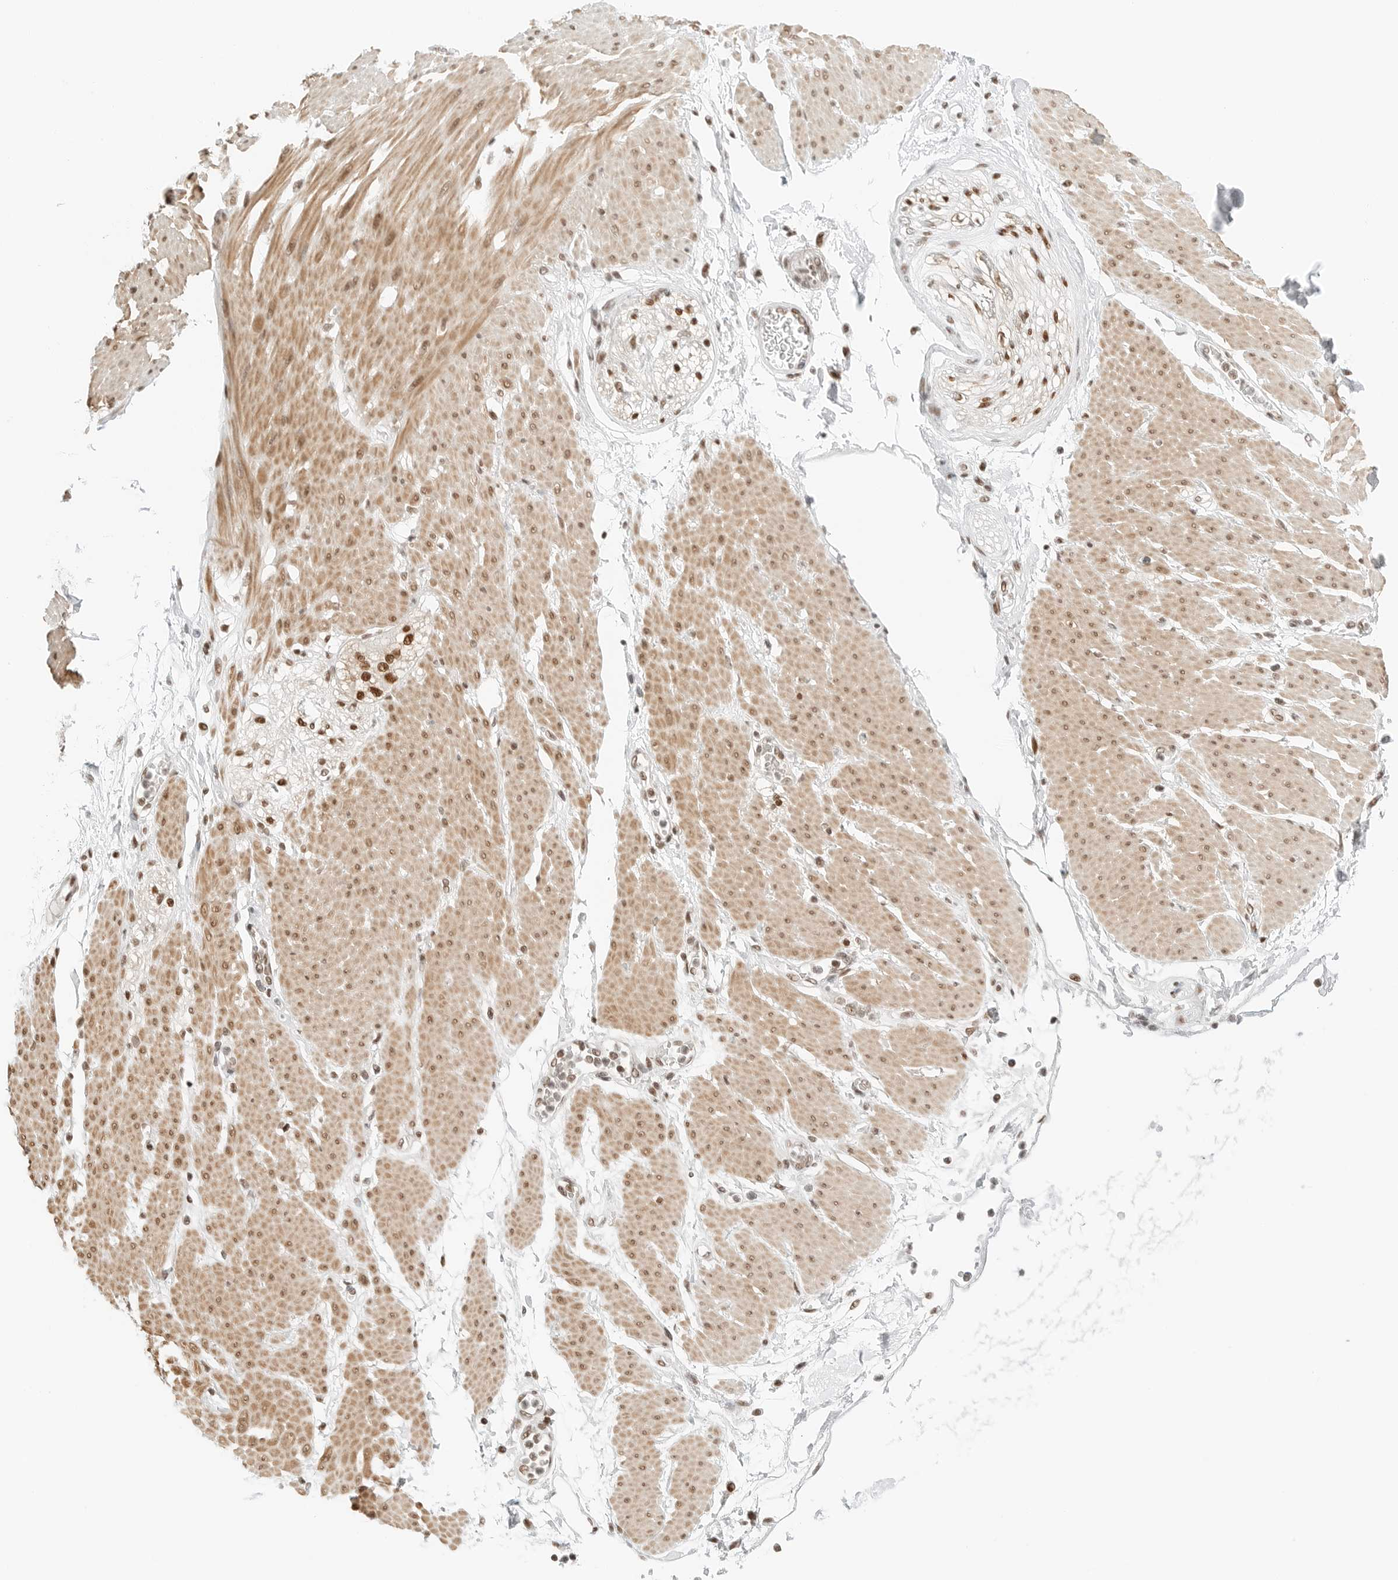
{"staining": {"intensity": "negative", "quantity": "none", "location": "none"}, "tissue": "adipose tissue", "cell_type": "Adipocytes", "image_type": "normal", "snomed": [{"axis": "morphology", "description": "Normal tissue, NOS"}, {"axis": "morphology", "description": "Adenocarcinoma, NOS"}, {"axis": "topography", "description": "Duodenum"}, {"axis": "topography", "description": "Peripheral nerve tissue"}], "caption": "IHC photomicrograph of benign adipose tissue stained for a protein (brown), which demonstrates no positivity in adipocytes.", "gene": "CRTC2", "patient": {"sex": "female", "age": 60}}